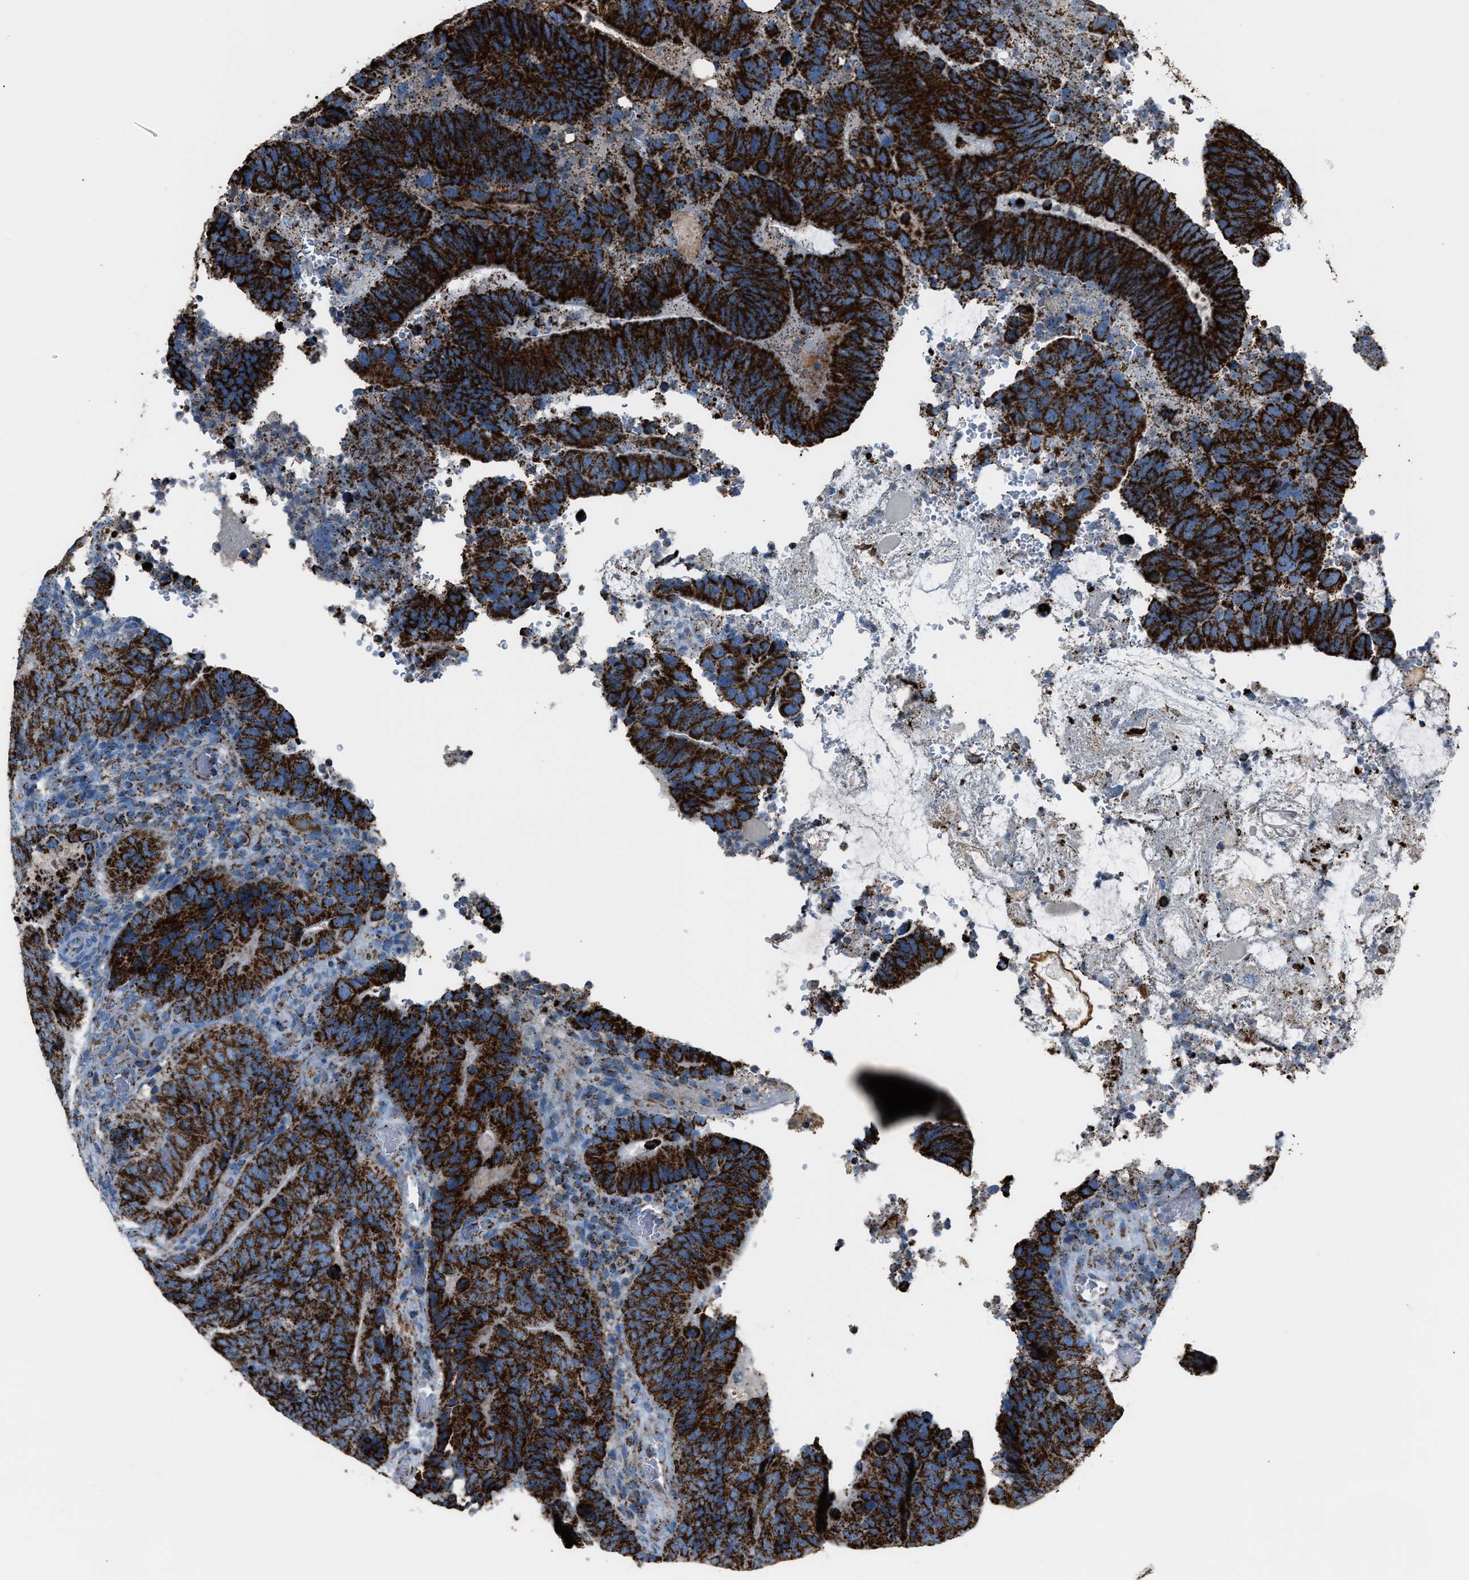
{"staining": {"intensity": "strong", "quantity": ">75%", "location": "cytoplasmic/membranous"}, "tissue": "colorectal cancer", "cell_type": "Tumor cells", "image_type": "cancer", "snomed": [{"axis": "morphology", "description": "Adenocarcinoma, NOS"}, {"axis": "topography", "description": "Colon"}], "caption": "Tumor cells show strong cytoplasmic/membranous staining in about >75% of cells in colorectal cancer (adenocarcinoma).", "gene": "MDH2", "patient": {"sex": "male", "age": 56}}